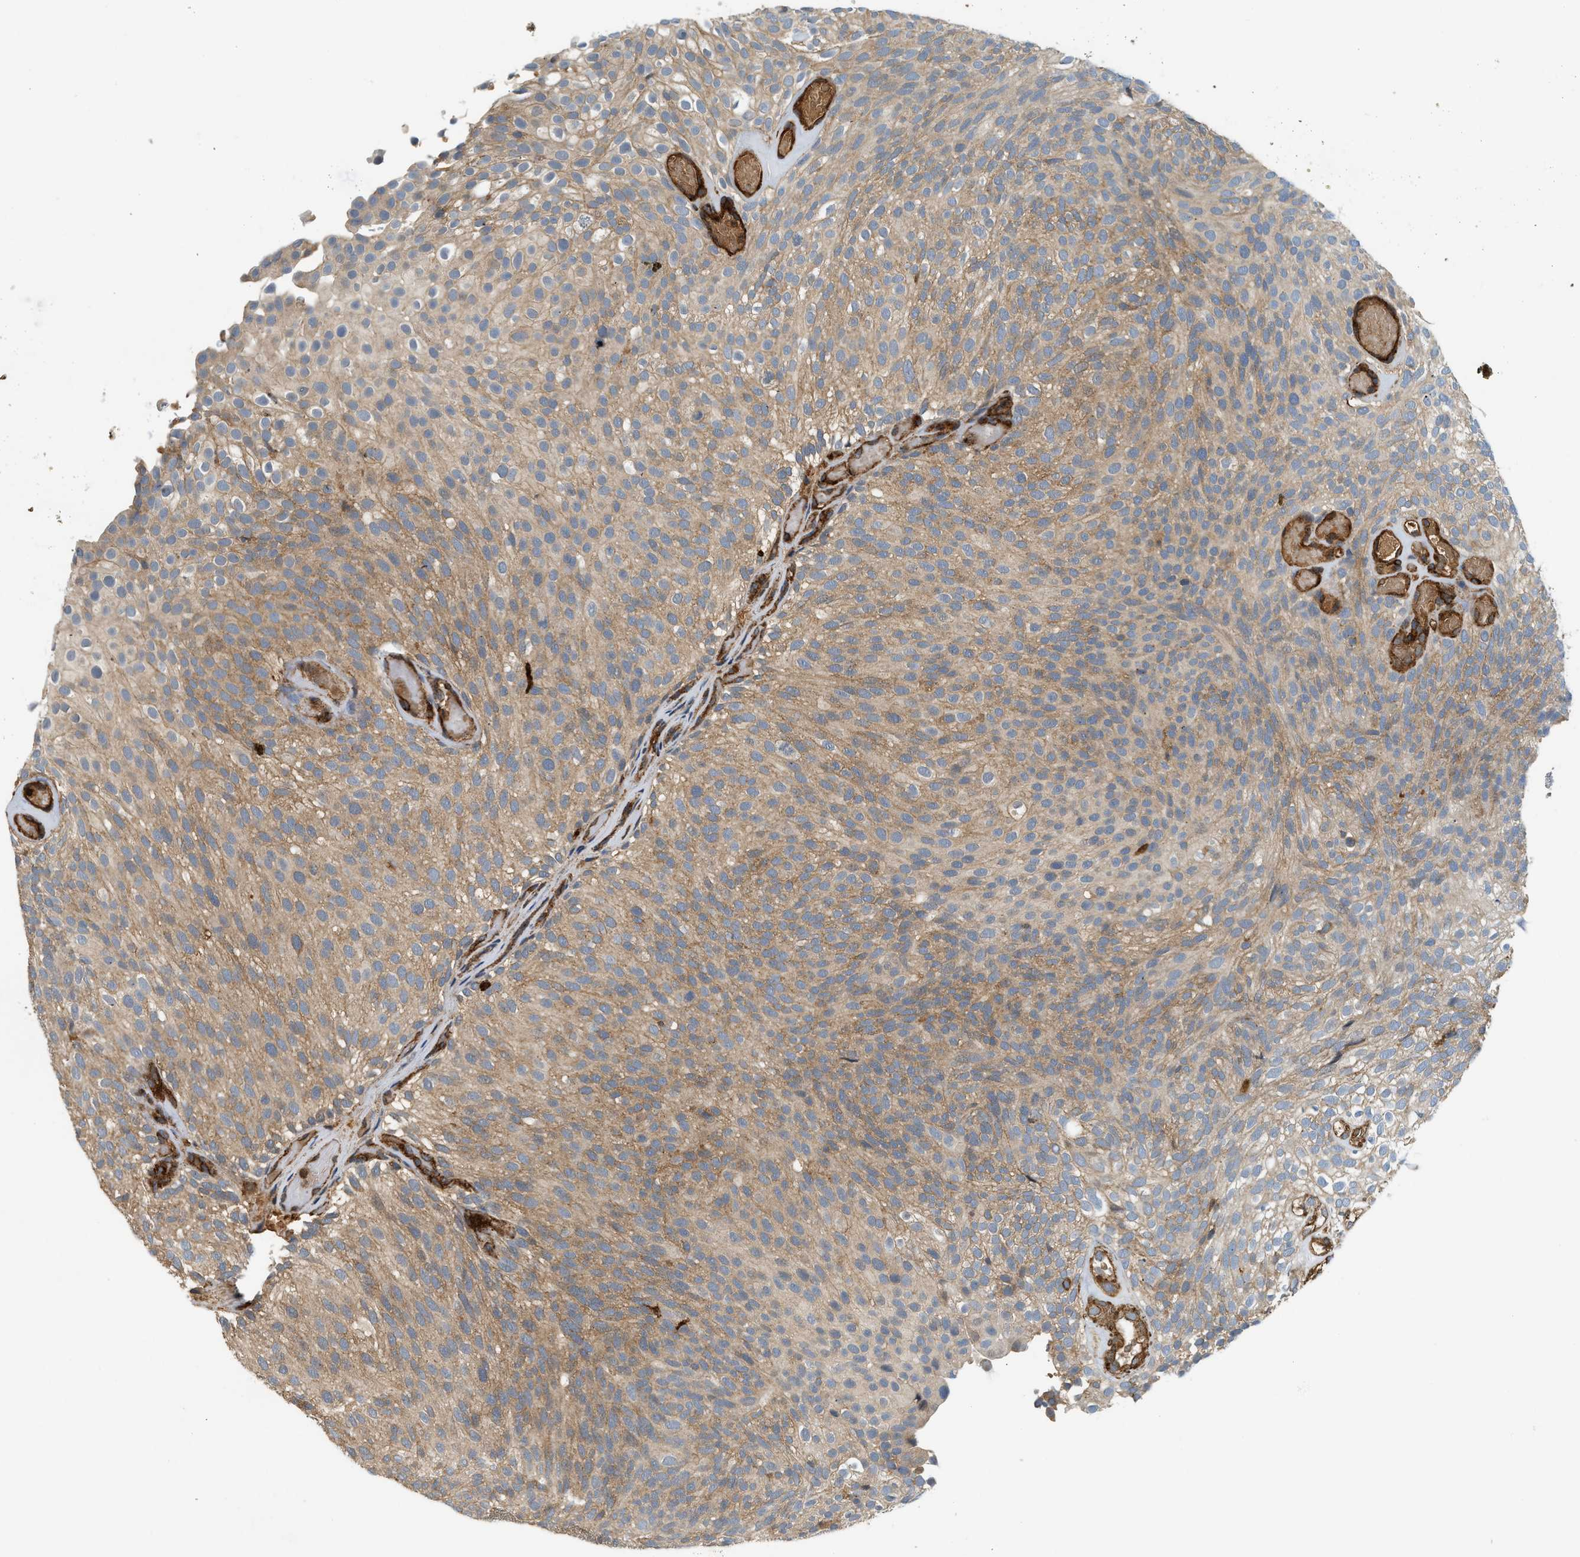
{"staining": {"intensity": "weak", "quantity": ">75%", "location": "cytoplasmic/membranous"}, "tissue": "urothelial cancer", "cell_type": "Tumor cells", "image_type": "cancer", "snomed": [{"axis": "morphology", "description": "Urothelial carcinoma, Low grade"}, {"axis": "topography", "description": "Urinary bladder"}], "caption": "A photomicrograph of urothelial cancer stained for a protein exhibits weak cytoplasmic/membranous brown staining in tumor cells.", "gene": "HIP1", "patient": {"sex": "male", "age": 78}}